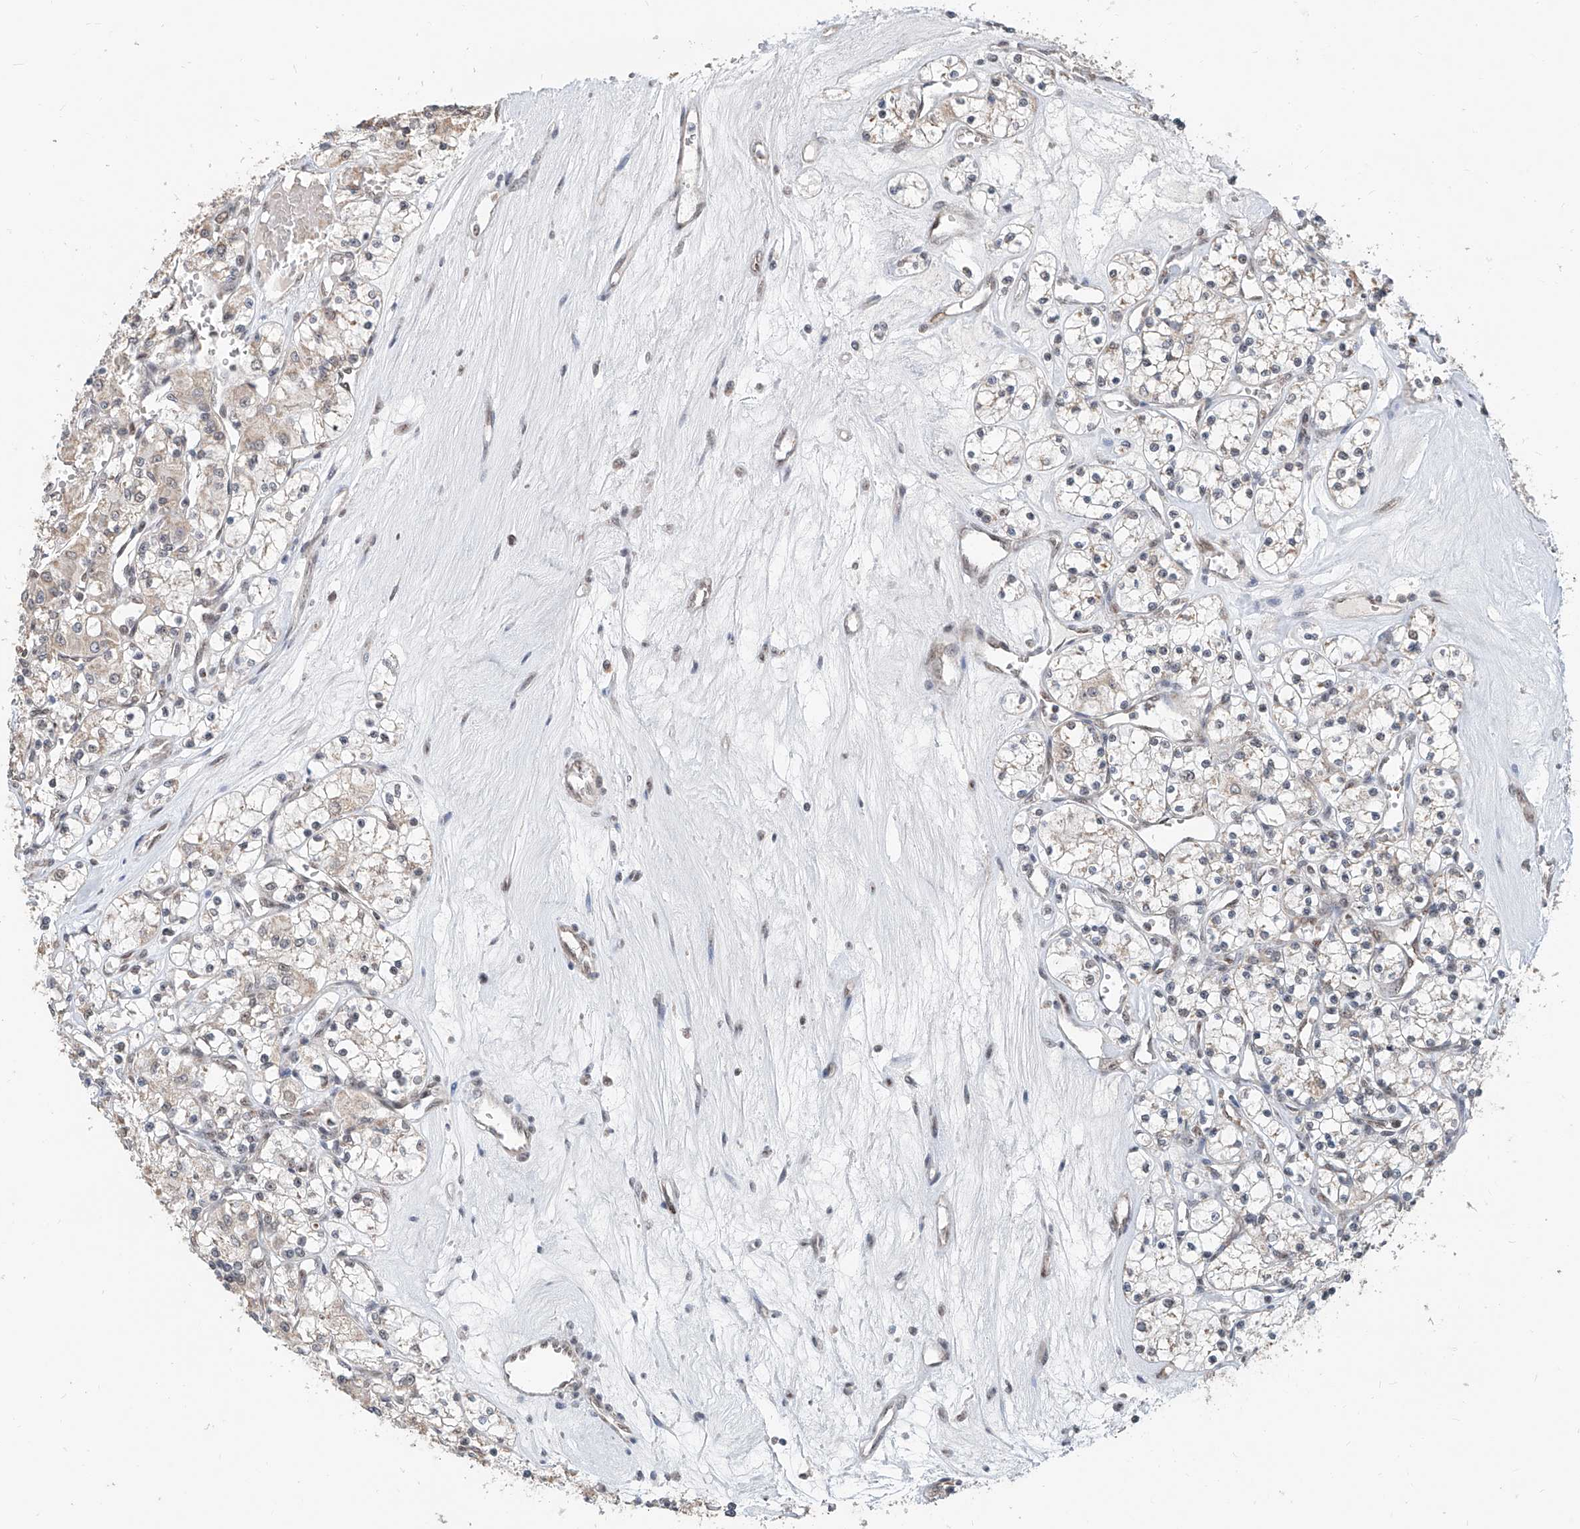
{"staining": {"intensity": "weak", "quantity": "<25%", "location": "cytoplasmic/membranous"}, "tissue": "renal cancer", "cell_type": "Tumor cells", "image_type": "cancer", "snomed": [{"axis": "morphology", "description": "Adenocarcinoma, NOS"}, {"axis": "topography", "description": "Kidney"}], "caption": "Adenocarcinoma (renal) was stained to show a protein in brown. There is no significant positivity in tumor cells.", "gene": "SDE2", "patient": {"sex": "female", "age": 59}}